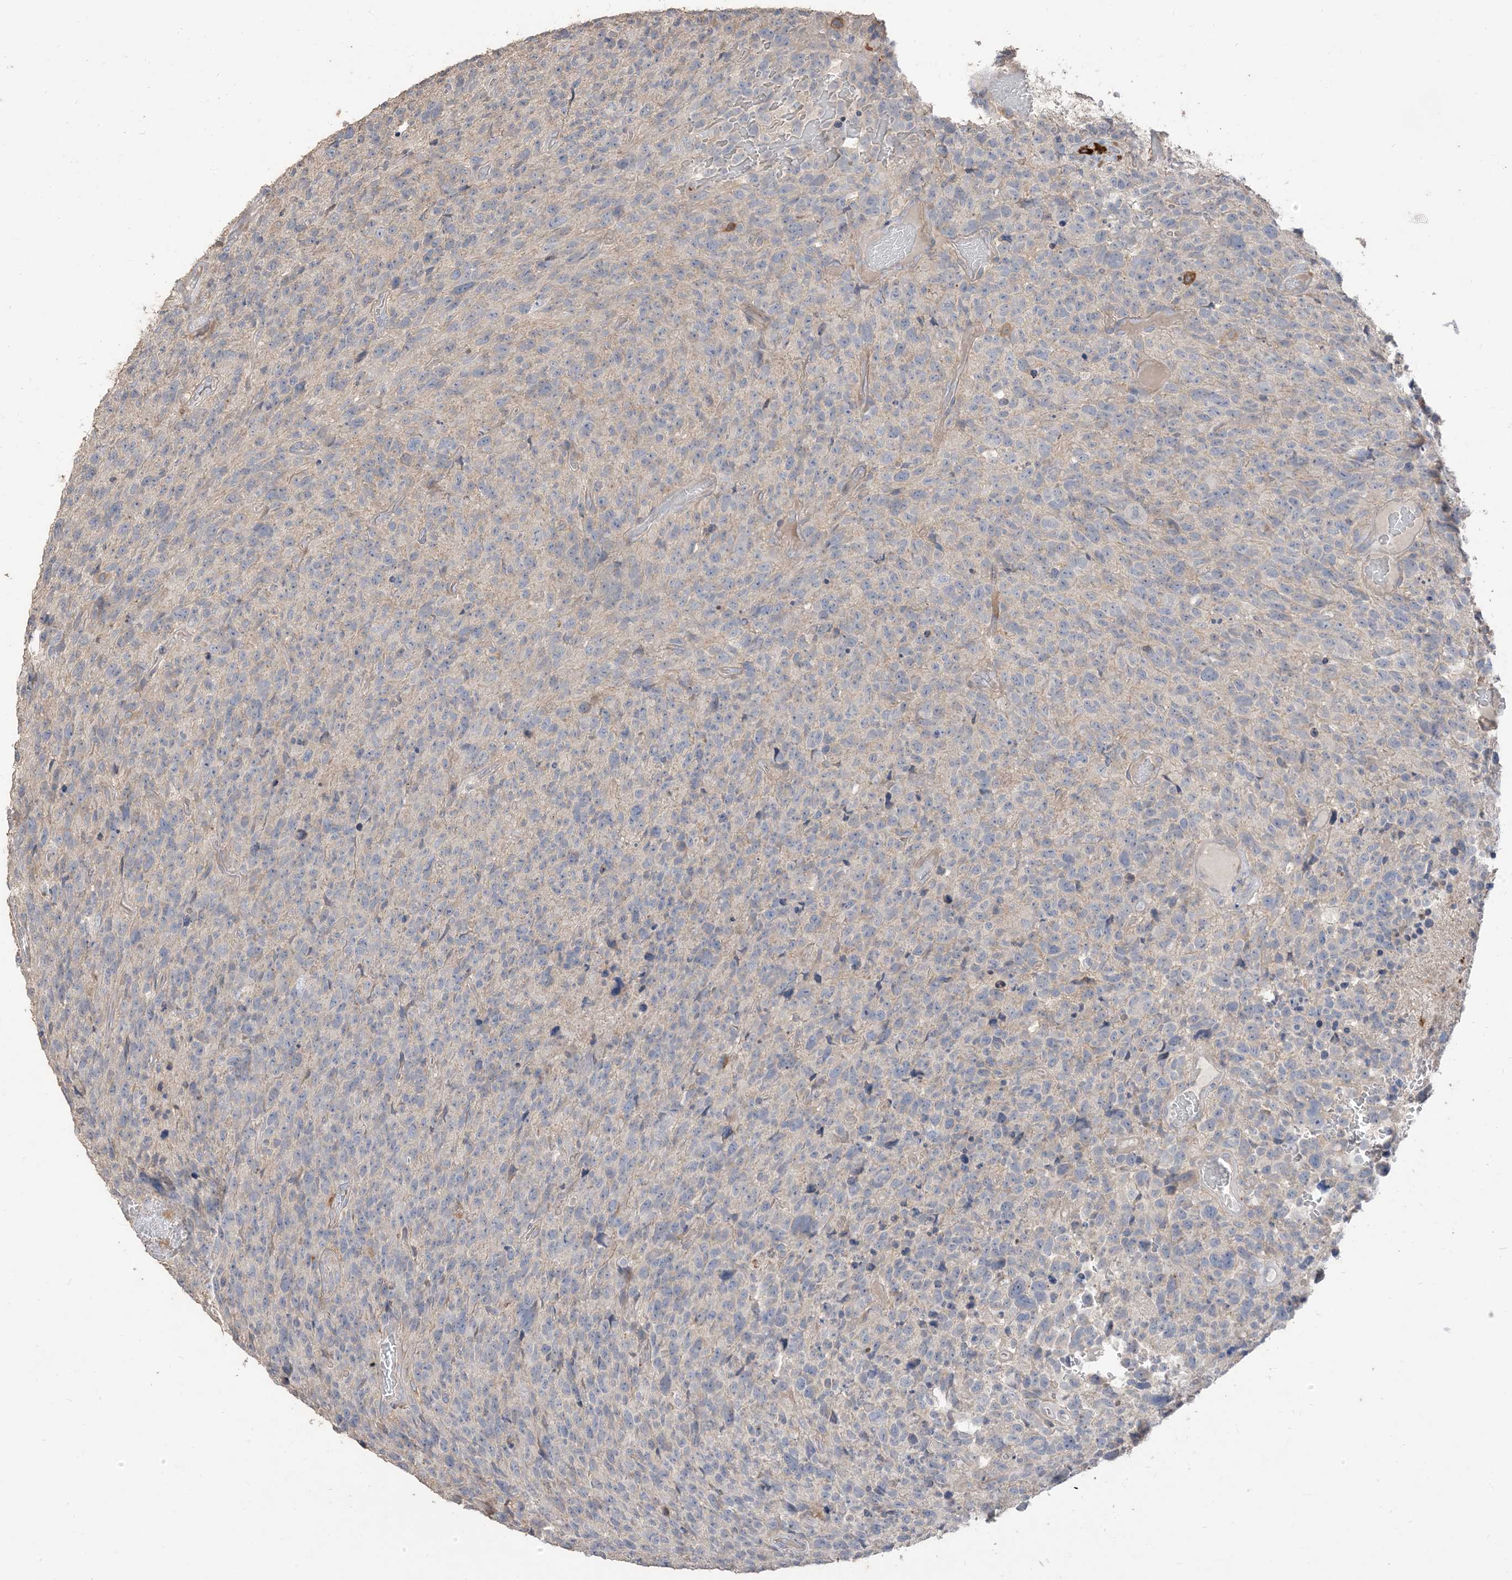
{"staining": {"intensity": "negative", "quantity": "none", "location": "none"}, "tissue": "glioma", "cell_type": "Tumor cells", "image_type": "cancer", "snomed": [{"axis": "morphology", "description": "Glioma, malignant, High grade"}, {"axis": "topography", "description": "Brain"}], "caption": "The image exhibits no significant positivity in tumor cells of glioma.", "gene": "RNF175", "patient": {"sex": "male", "age": 69}}